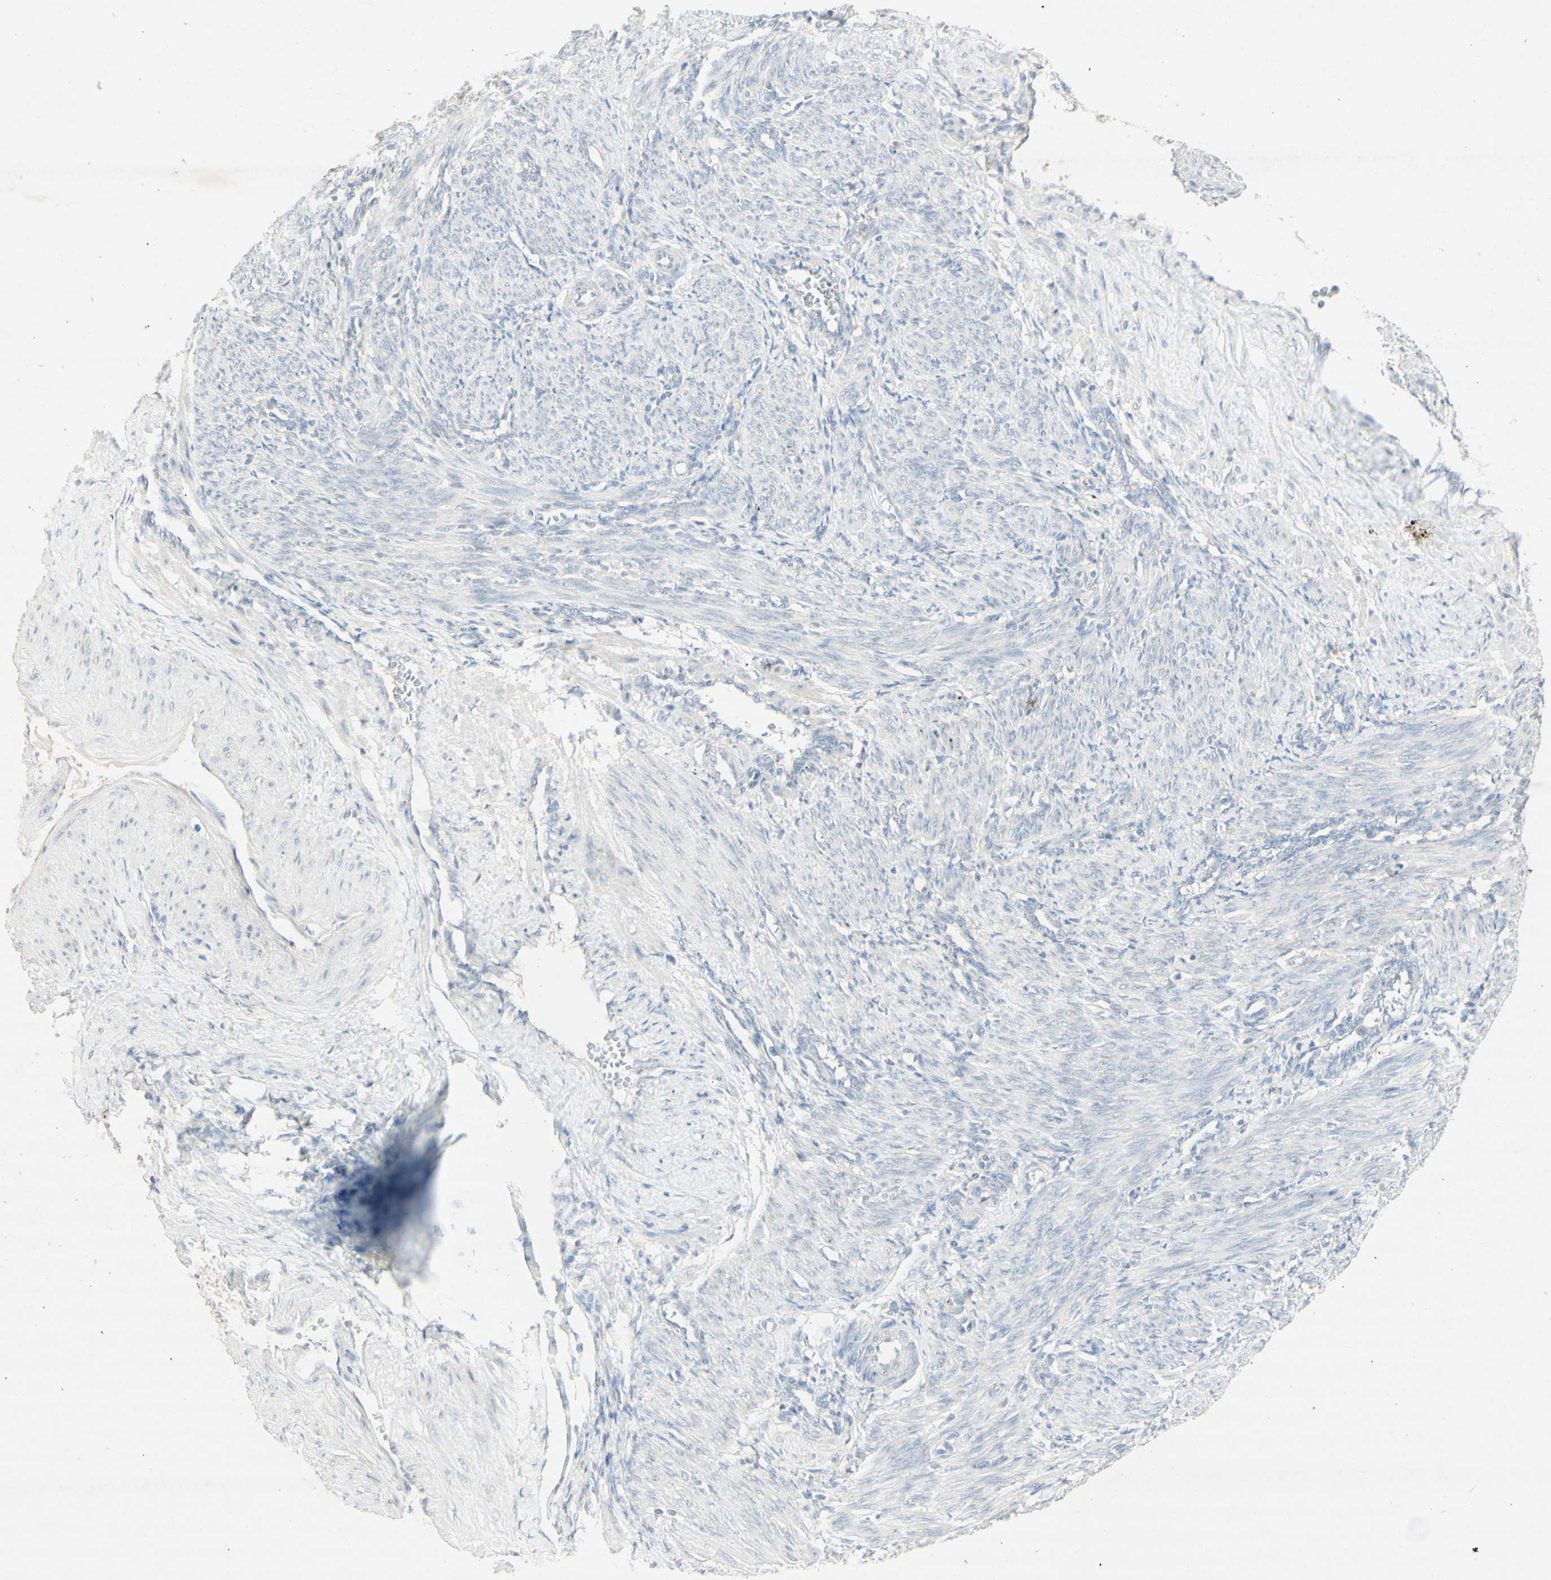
{"staining": {"intensity": "negative", "quantity": "none", "location": "none"}, "tissue": "smooth muscle", "cell_type": "Smooth muscle cells", "image_type": "normal", "snomed": [{"axis": "morphology", "description": "Normal tissue, NOS"}, {"axis": "topography", "description": "Endometrium"}], "caption": "Smooth muscle cells are negative for protein expression in normal human smooth muscle. Nuclei are stained in blue.", "gene": "ATP6V1B1", "patient": {"sex": "female", "age": 33}}